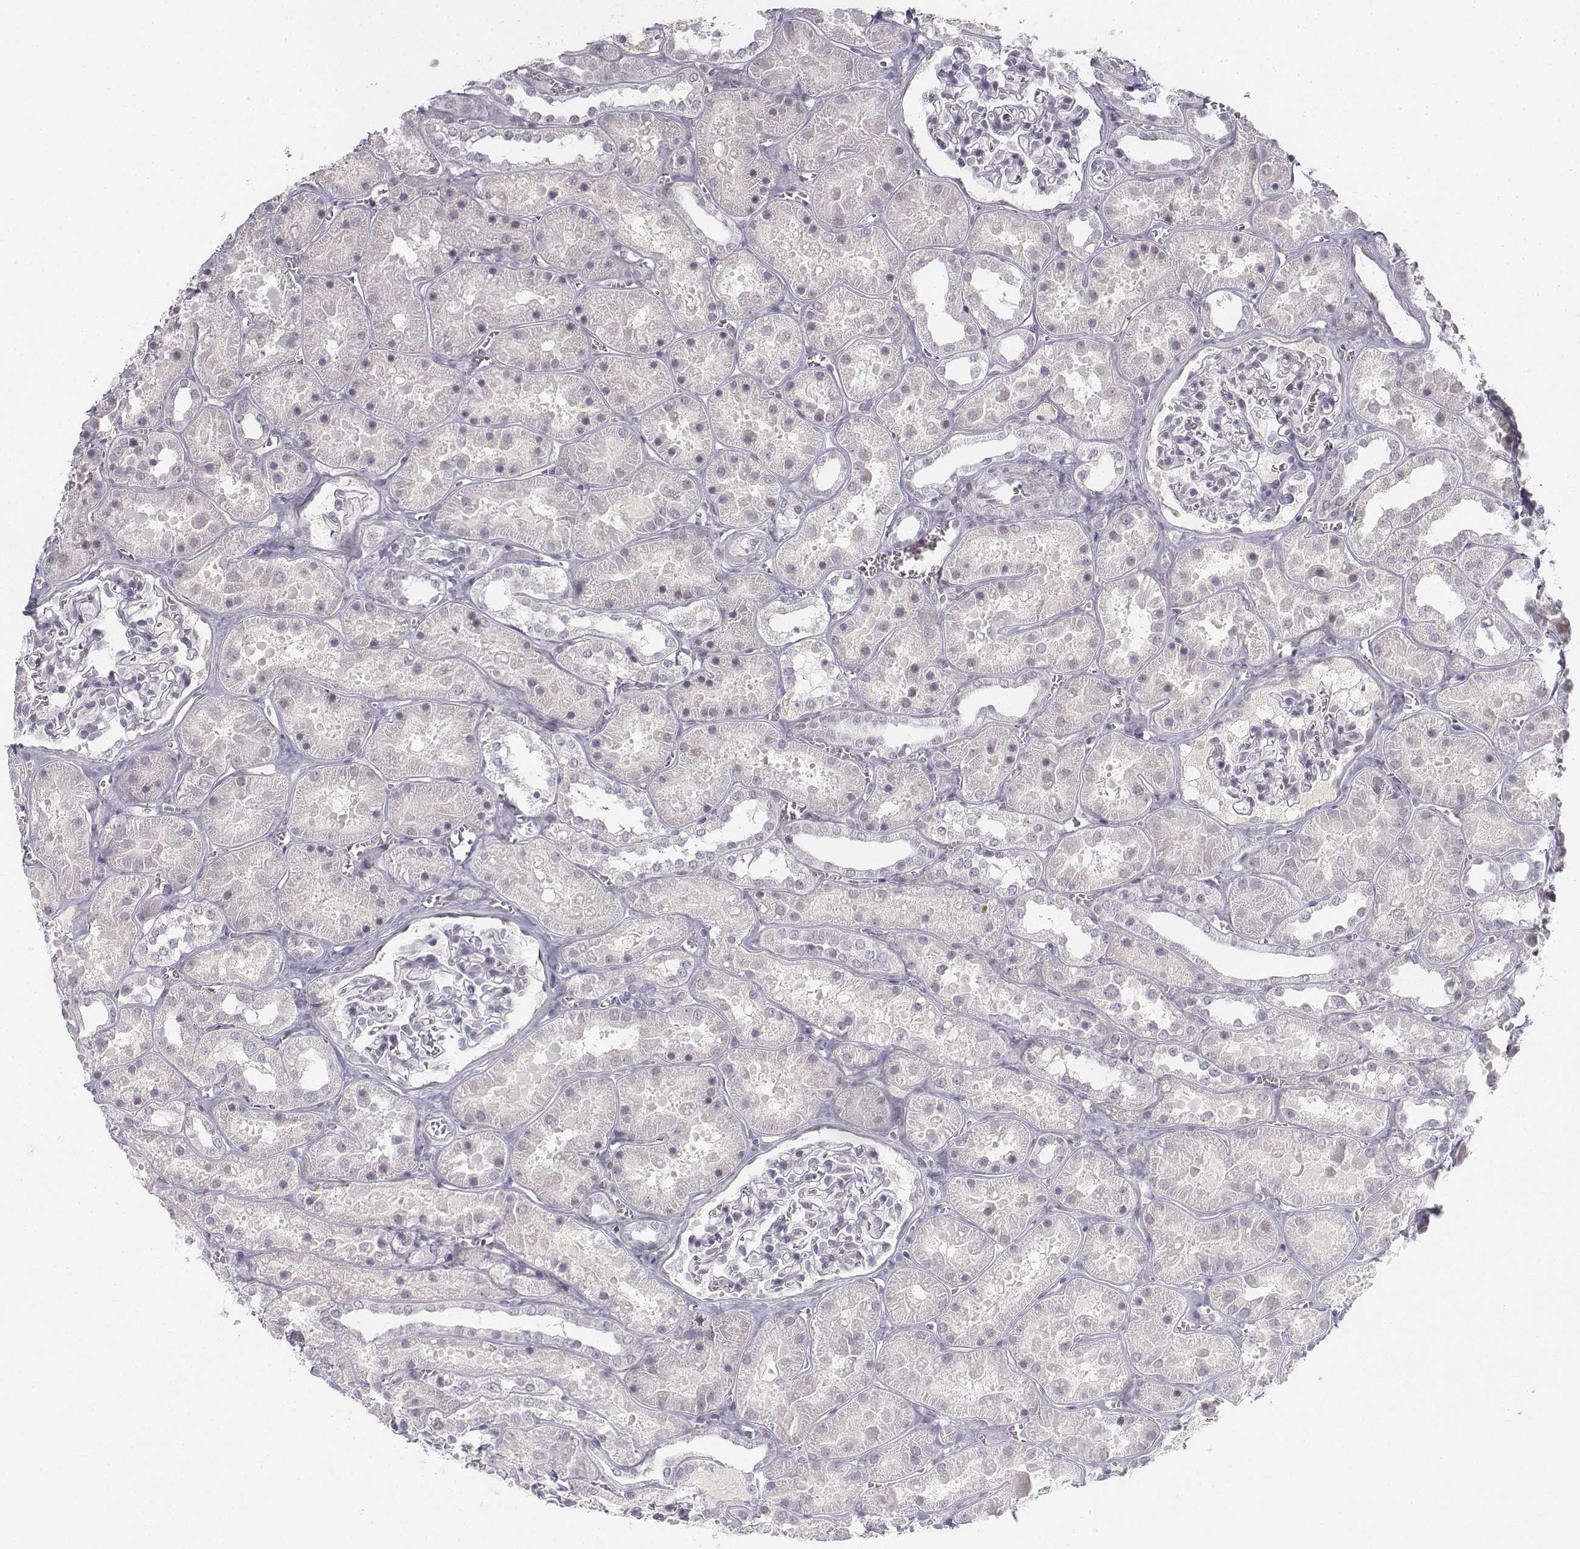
{"staining": {"intensity": "negative", "quantity": "none", "location": "none"}, "tissue": "kidney", "cell_type": "Cells in glomeruli", "image_type": "normal", "snomed": [{"axis": "morphology", "description": "Normal tissue, NOS"}, {"axis": "topography", "description": "Kidney"}], "caption": "High magnification brightfield microscopy of normal kidney stained with DAB (brown) and counterstained with hematoxylin (blue): cells in glomeruli show no significant positivity.", "gene": "KRT84", "patient": {"sex": "female", "age": 41}}